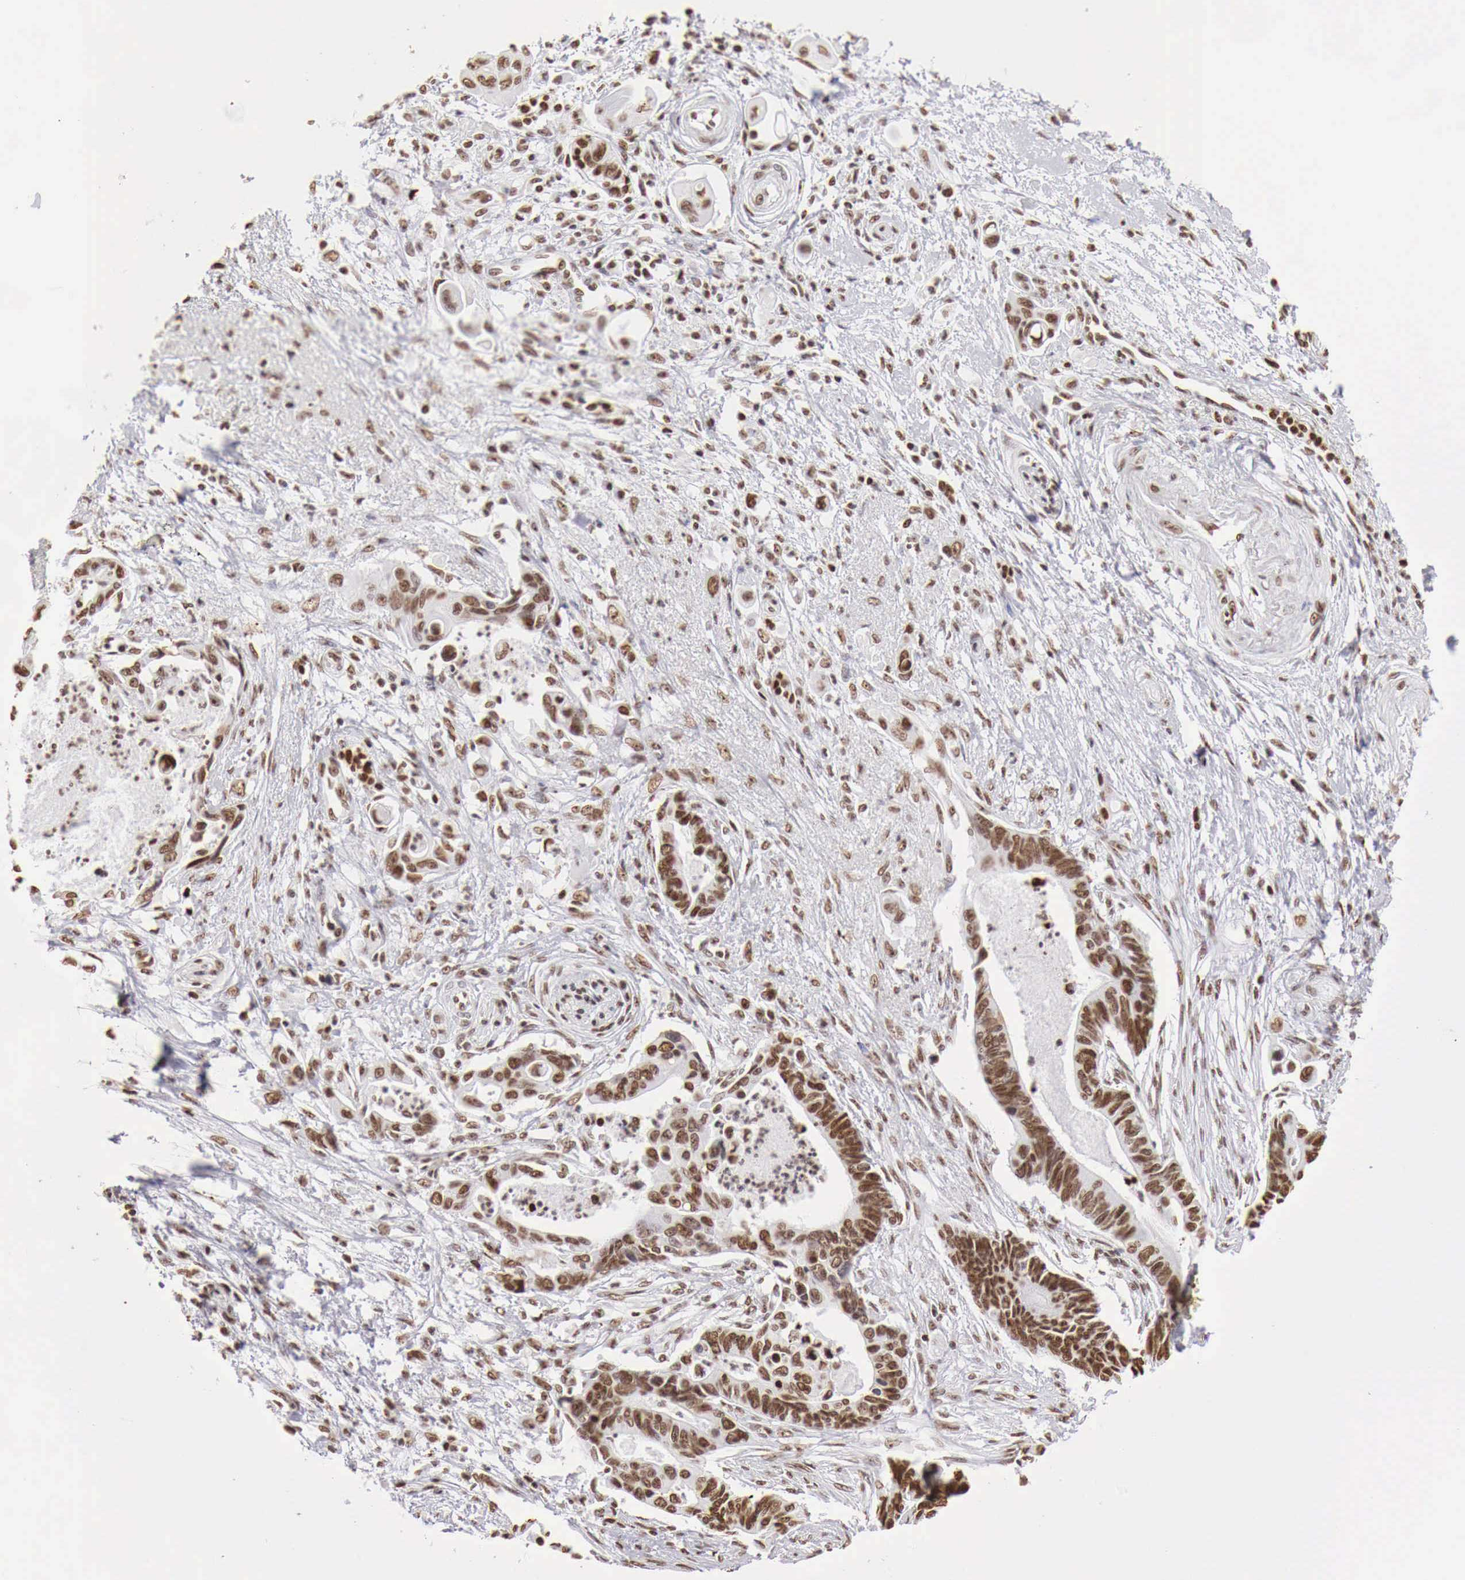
{"staining": {"intensity": "strong", "quantity": ">75%", "location": "nuclear"}, "tissue": "pancreatic cancer", "cell_type": "Tumor cells", "image_type": "cancer", "snomed": [{"axis": "morphology", "description": "Adenocarcinoma, NOS"}, {"axis": "topography", "description": "Pancreas"}], "caption": "Protein staining by immunohistochemistry displays strong nuclear expression in approximately >75% of tumor cells in pancreatic cancer (adenocarcinoma).", "gene": "DKC1", "patient": {"sex": "female", "age": 70}}